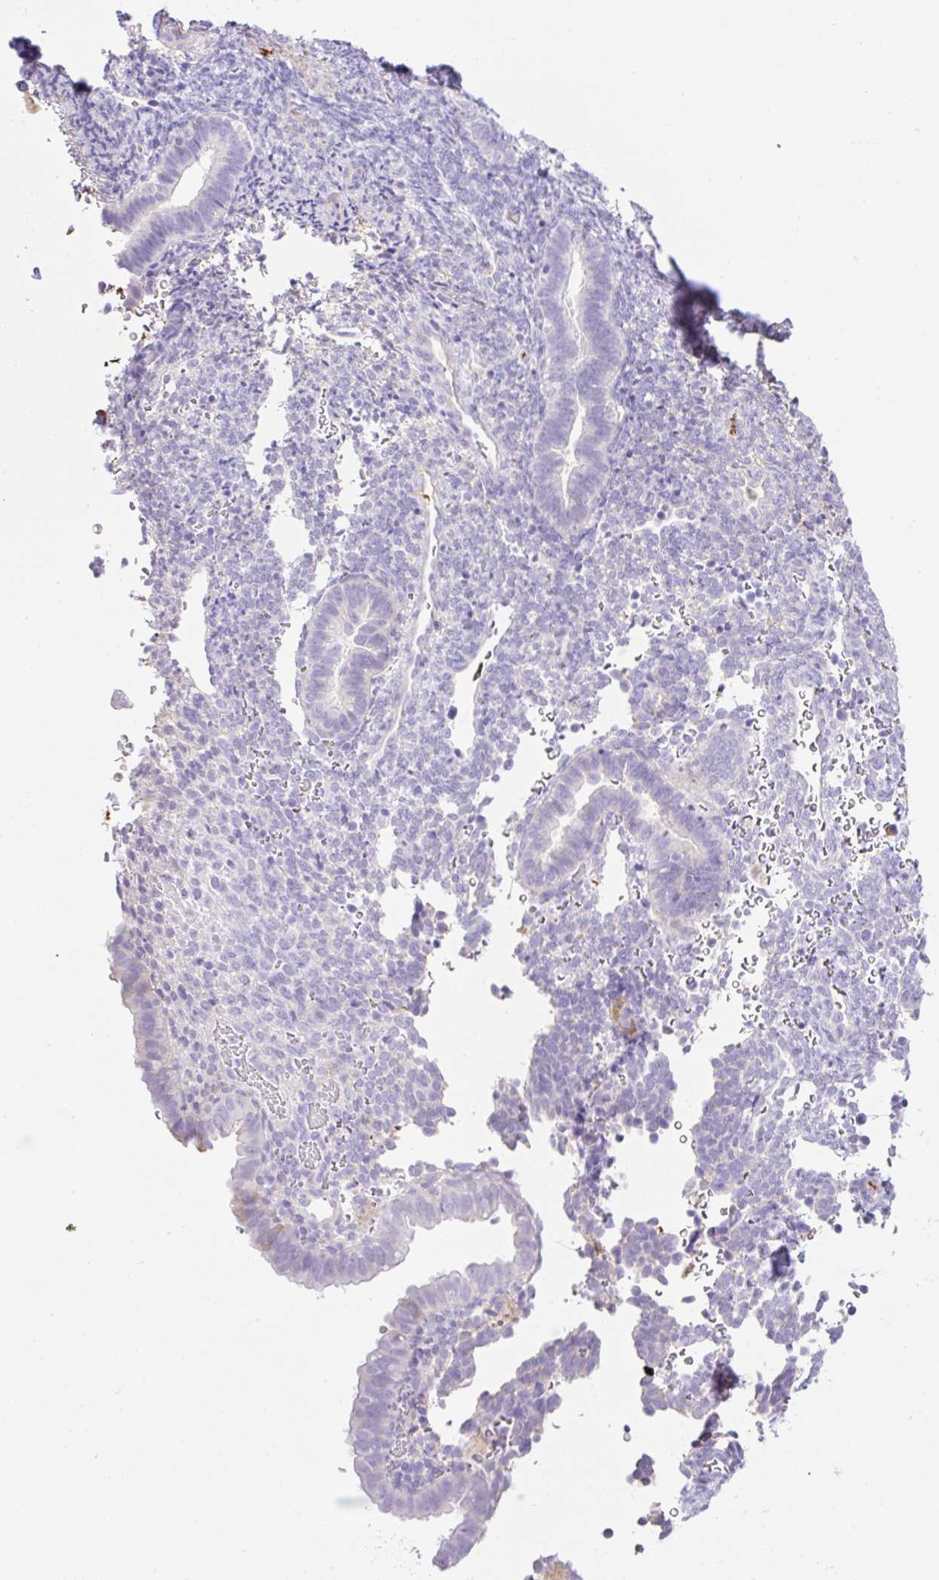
{"staining": {"intensity": "negative", "quantity": "none", "location": "none"}, "tissue": "endometrium", "cell_type": "Cells in endometrial stroma", "image_type": "normal", "snomed": [{"axis": "morphology", "description": "Normal tissue, NOS"}, {"axis": "topography", "description": "Endometrium"}], "caption": "A high-resolution image shows IHC staining of unremarkable endometrium, which reveals no significant positivity in cells in endometrial stroma.", "gene": "TDRD15", "patient": {"sex": "female", "age": 34}}